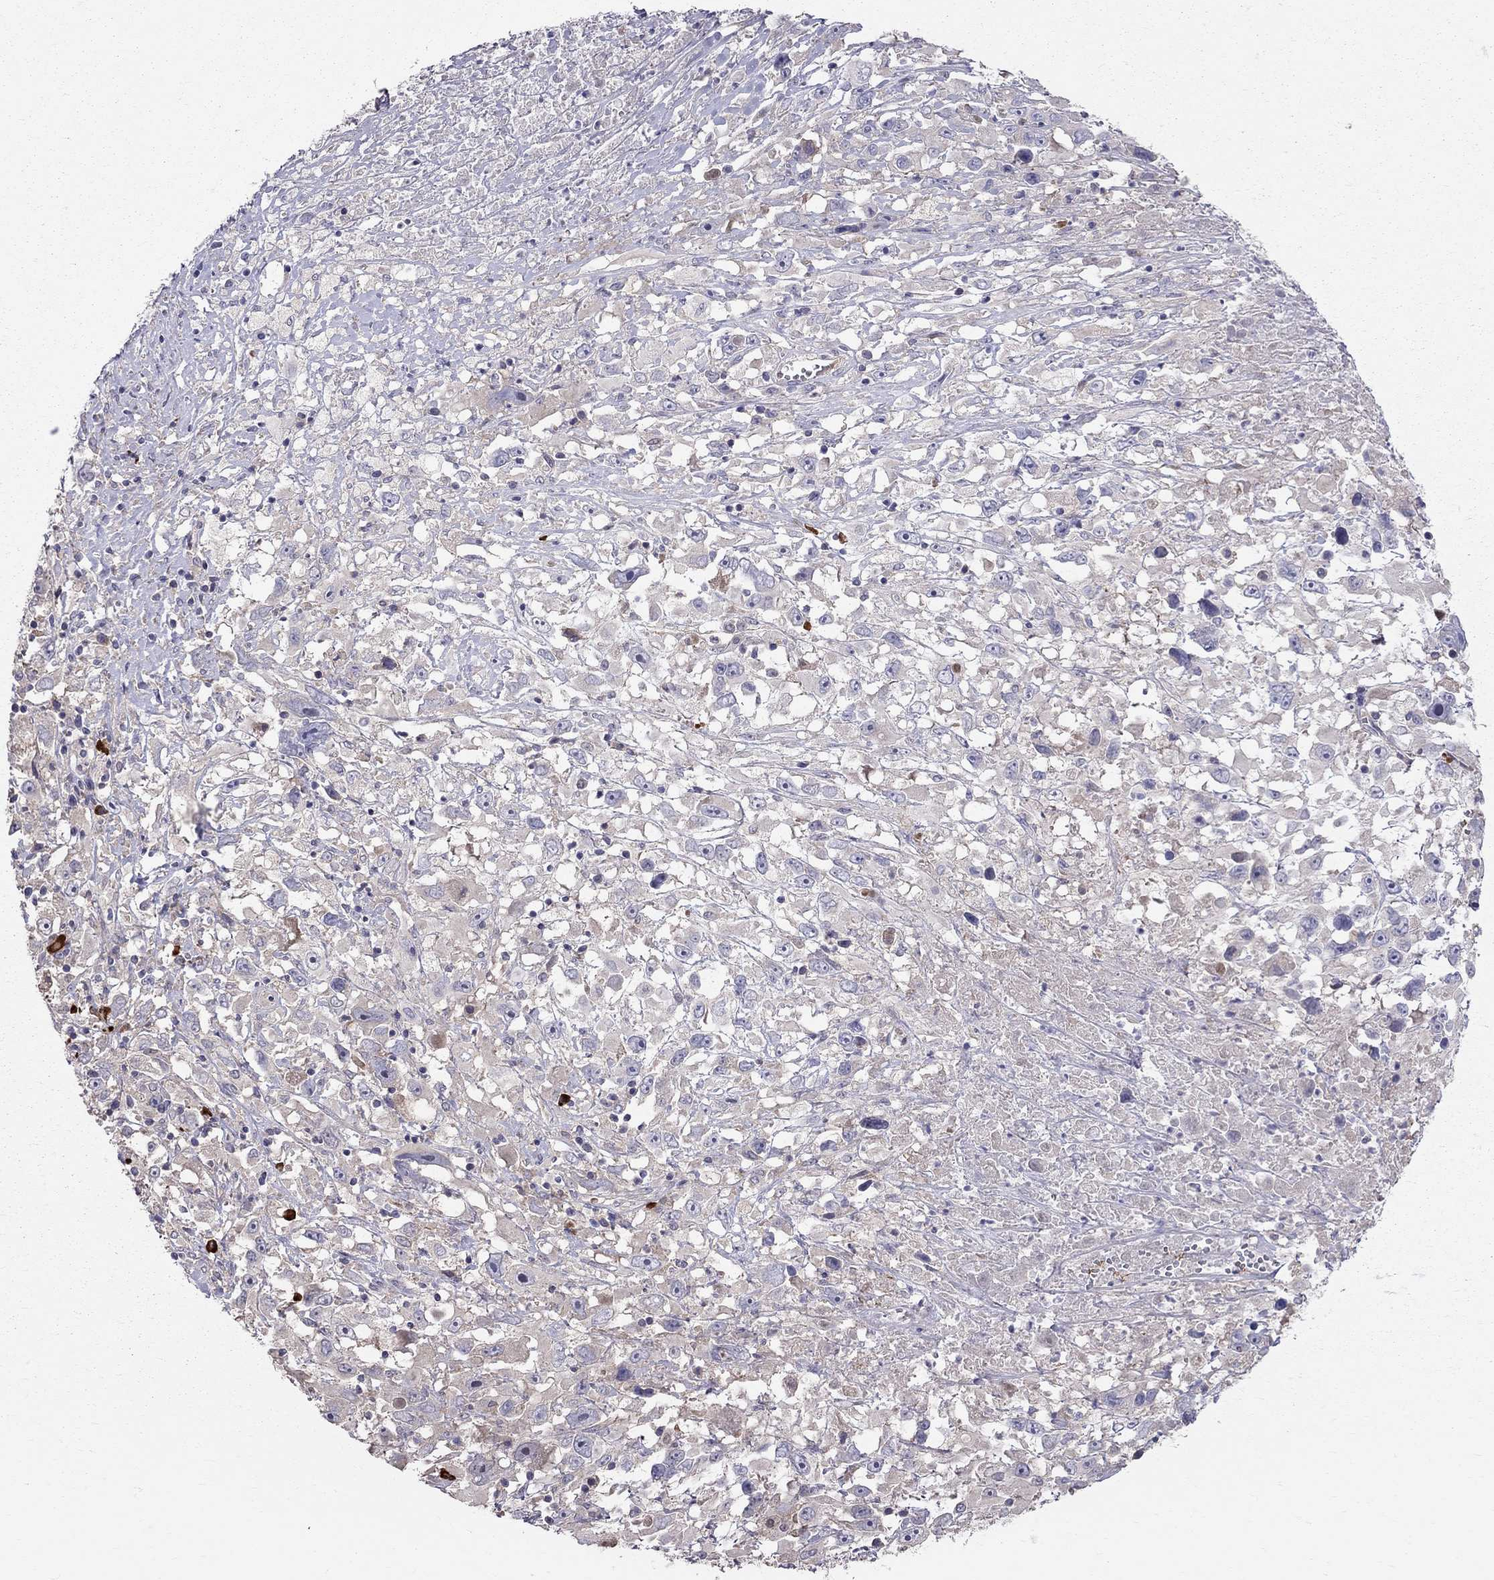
{"staining": {"intensity": "negative", "quantity": "none", "location": "none"}, "tissue": "melanoma", "cell_type": "Tumor cells", "image_type": "cancer", "snomed": [{"axis": "morphology", "description": "Malignant melanoma, Metastatic site"}, {"axis": "topography", "description": "Soft tissue"}], "caption": "A high-resolution photomicrograph shows IHC staining of malignant melanoma (metastatic site), which displays no significant expression in tumor cells.", "gene": "PIK3CG", "patient": {"sex": "male", "age": 50}}